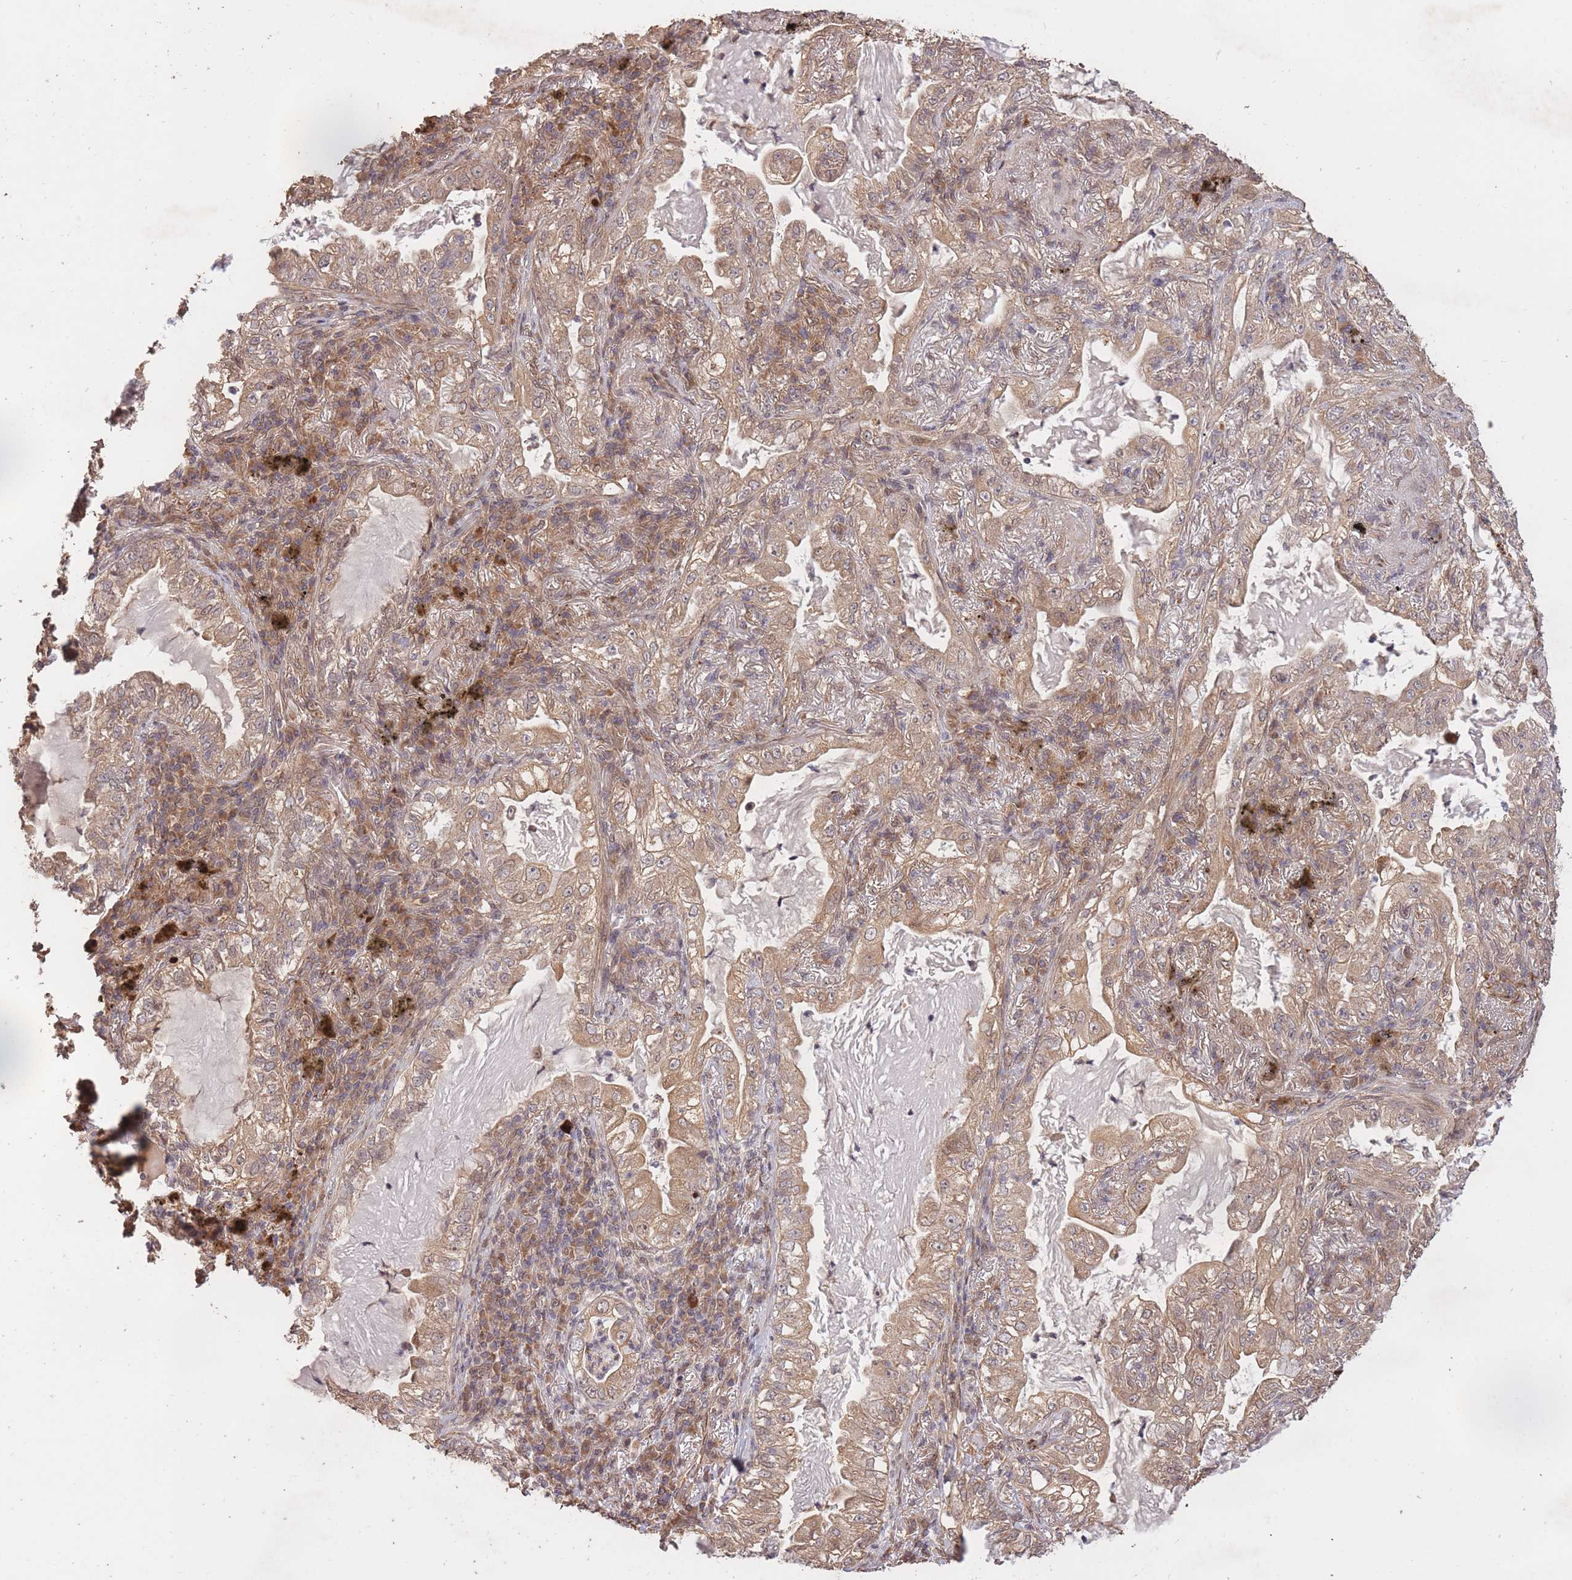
{"staining": {"intensity": "moderate", "quantity": ">75%", "location": "cytoplasmic/membranous"}, "tissue": "lung cancer", "cell_type": "Tumor cells", "image_type": "cancer", "snomed": [{"axis": "morphology", "description": "Adenocarcinoma, NOS"}, {"axis": "topography", "description": "Lung"}], "caption": "This is a photomicrograph of IHC staining of lung adenocarcinoma, which shows moderate positivity in the cytoplasmic/membranous of tumor cells.", "gene": "RGS14", "patient": {"sex": "female", "age": 73}}